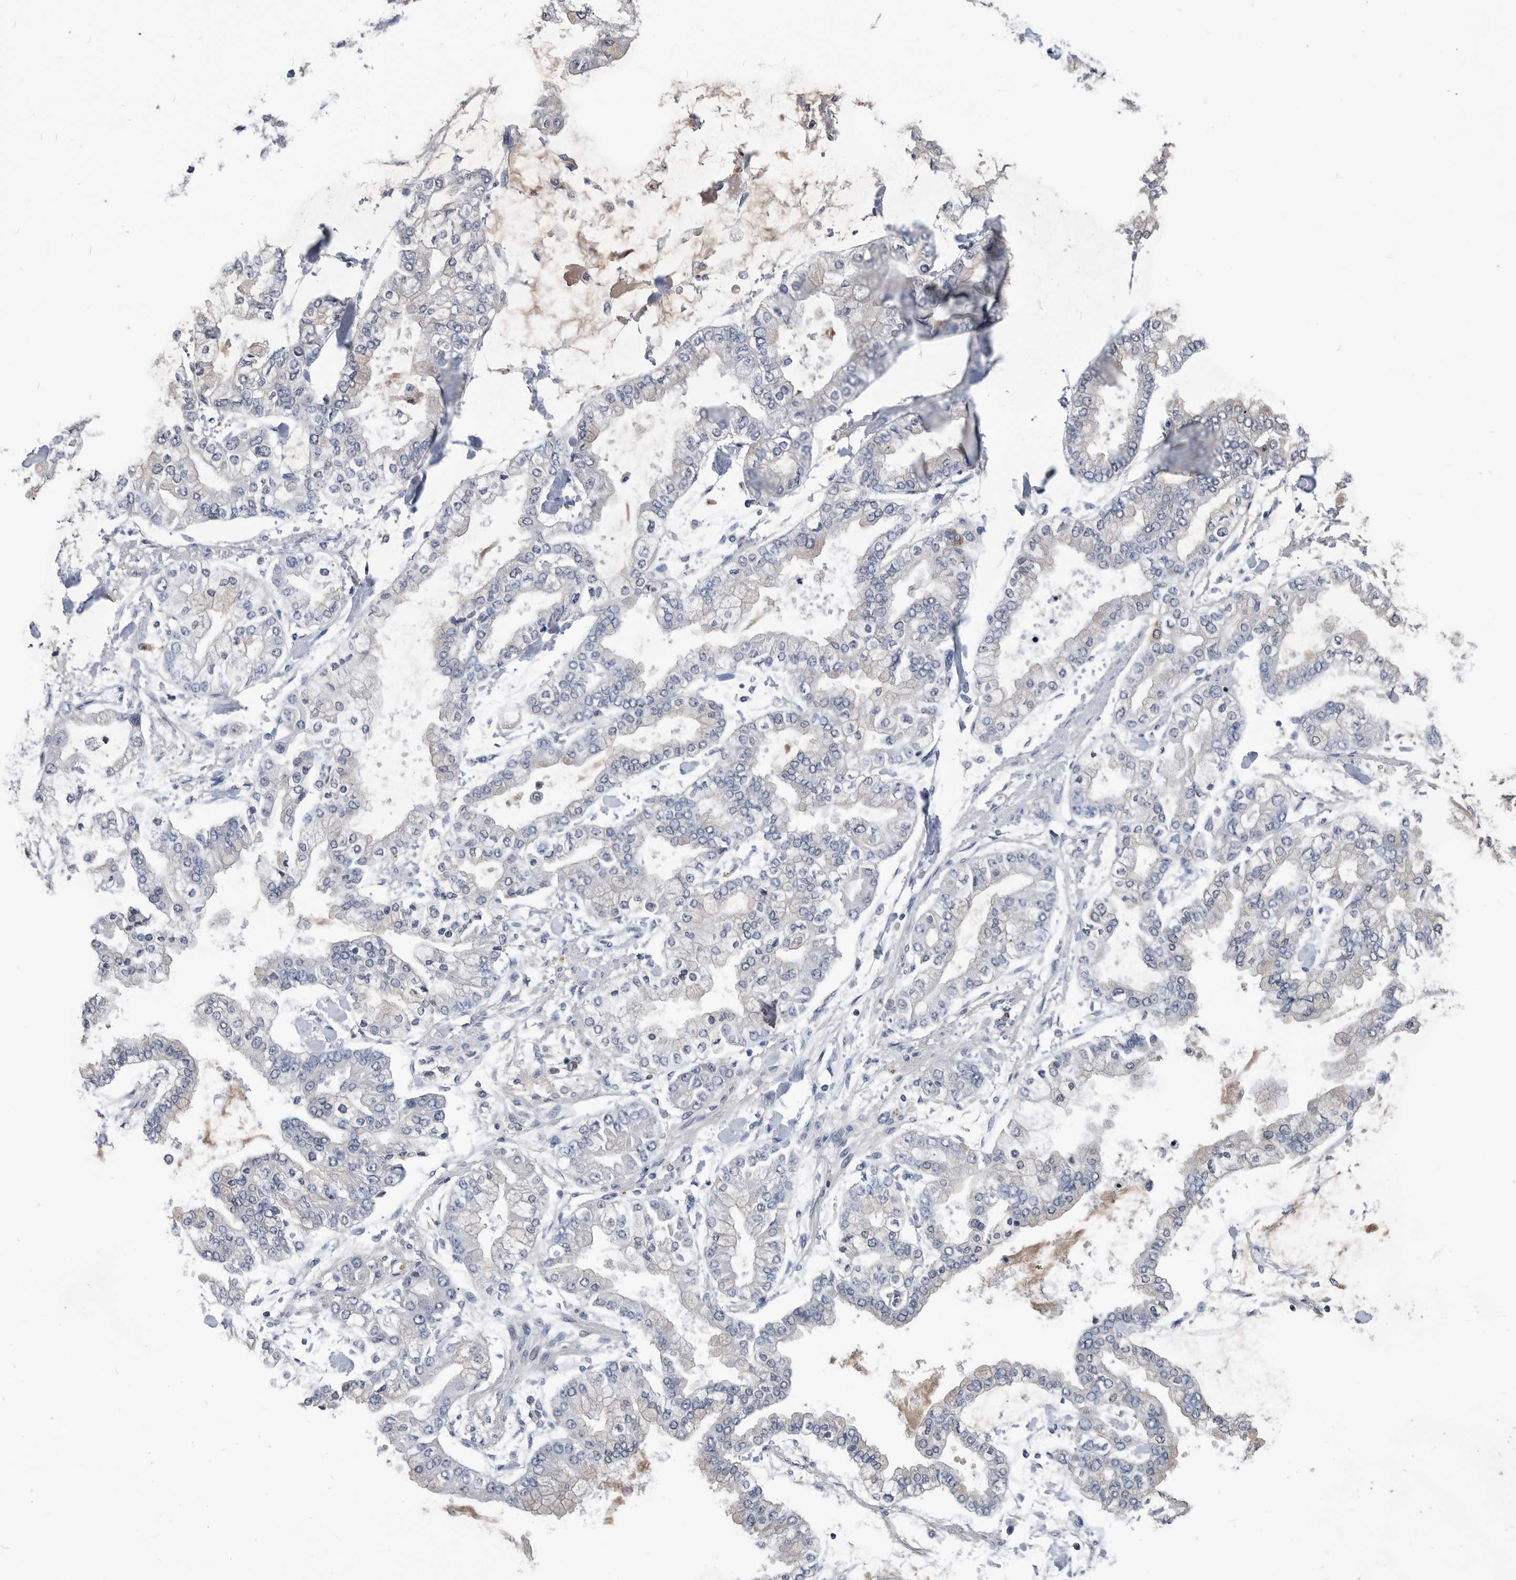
{"staining": {"intensity": "negative", "quantity": "none", "location": "none"}, "tissue": "stomach cancer", "cell_type": "Tumor cells", "image_type": "cancer", "snomed": [{"axis": "morphology", "description": "Normal tissue, NOS"}, {"axis": "morphology", "description": "Adenocarcinoma, NOS"}, {"axis": "topography", "description": "Stomach, upper"}, {"axis": "topography", "description": "Stomach"}], "caption": "Immunohistochemistry (IHC) of stomach cancer reveals no expression in tumor cells.", "gene": "PDXK", "patient": {"sex": "male", "age": 76}}